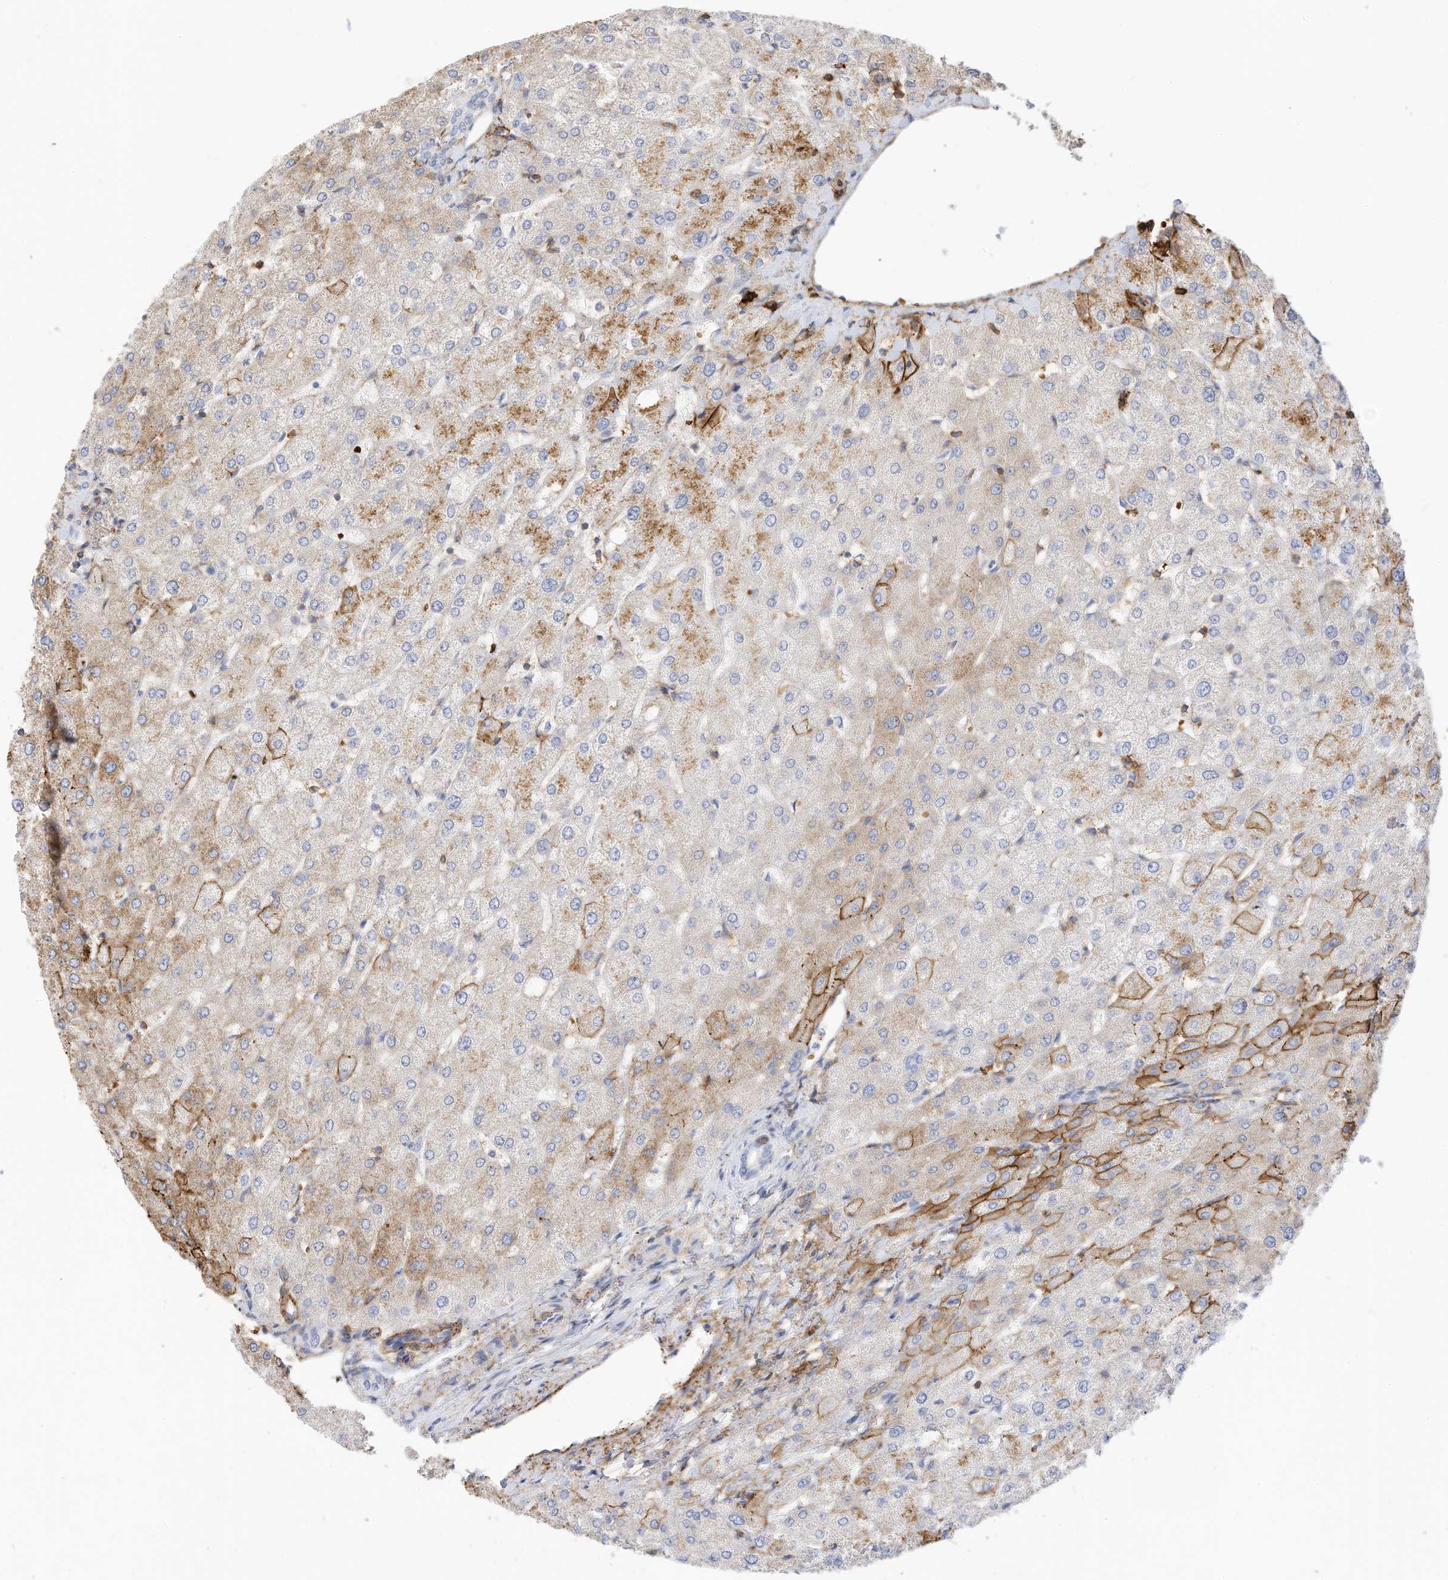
{"staining": {"intensity": "negative", "quantity": "none", "location": "none"}, "tissue": "liver", "cell_type": "Cholangiocytes", "image_type": "normal", "snomed": [{"axis": "morphology", "description": "Normal tissue, NOS"}, {"axis": "topography", "description": "Liver"}], "caption": "Protein analysis of benign liver displays no significant expression in cholangiocytes.", "gene": "TXNDC9", "patient": {"sex": "female", "age": 54}}